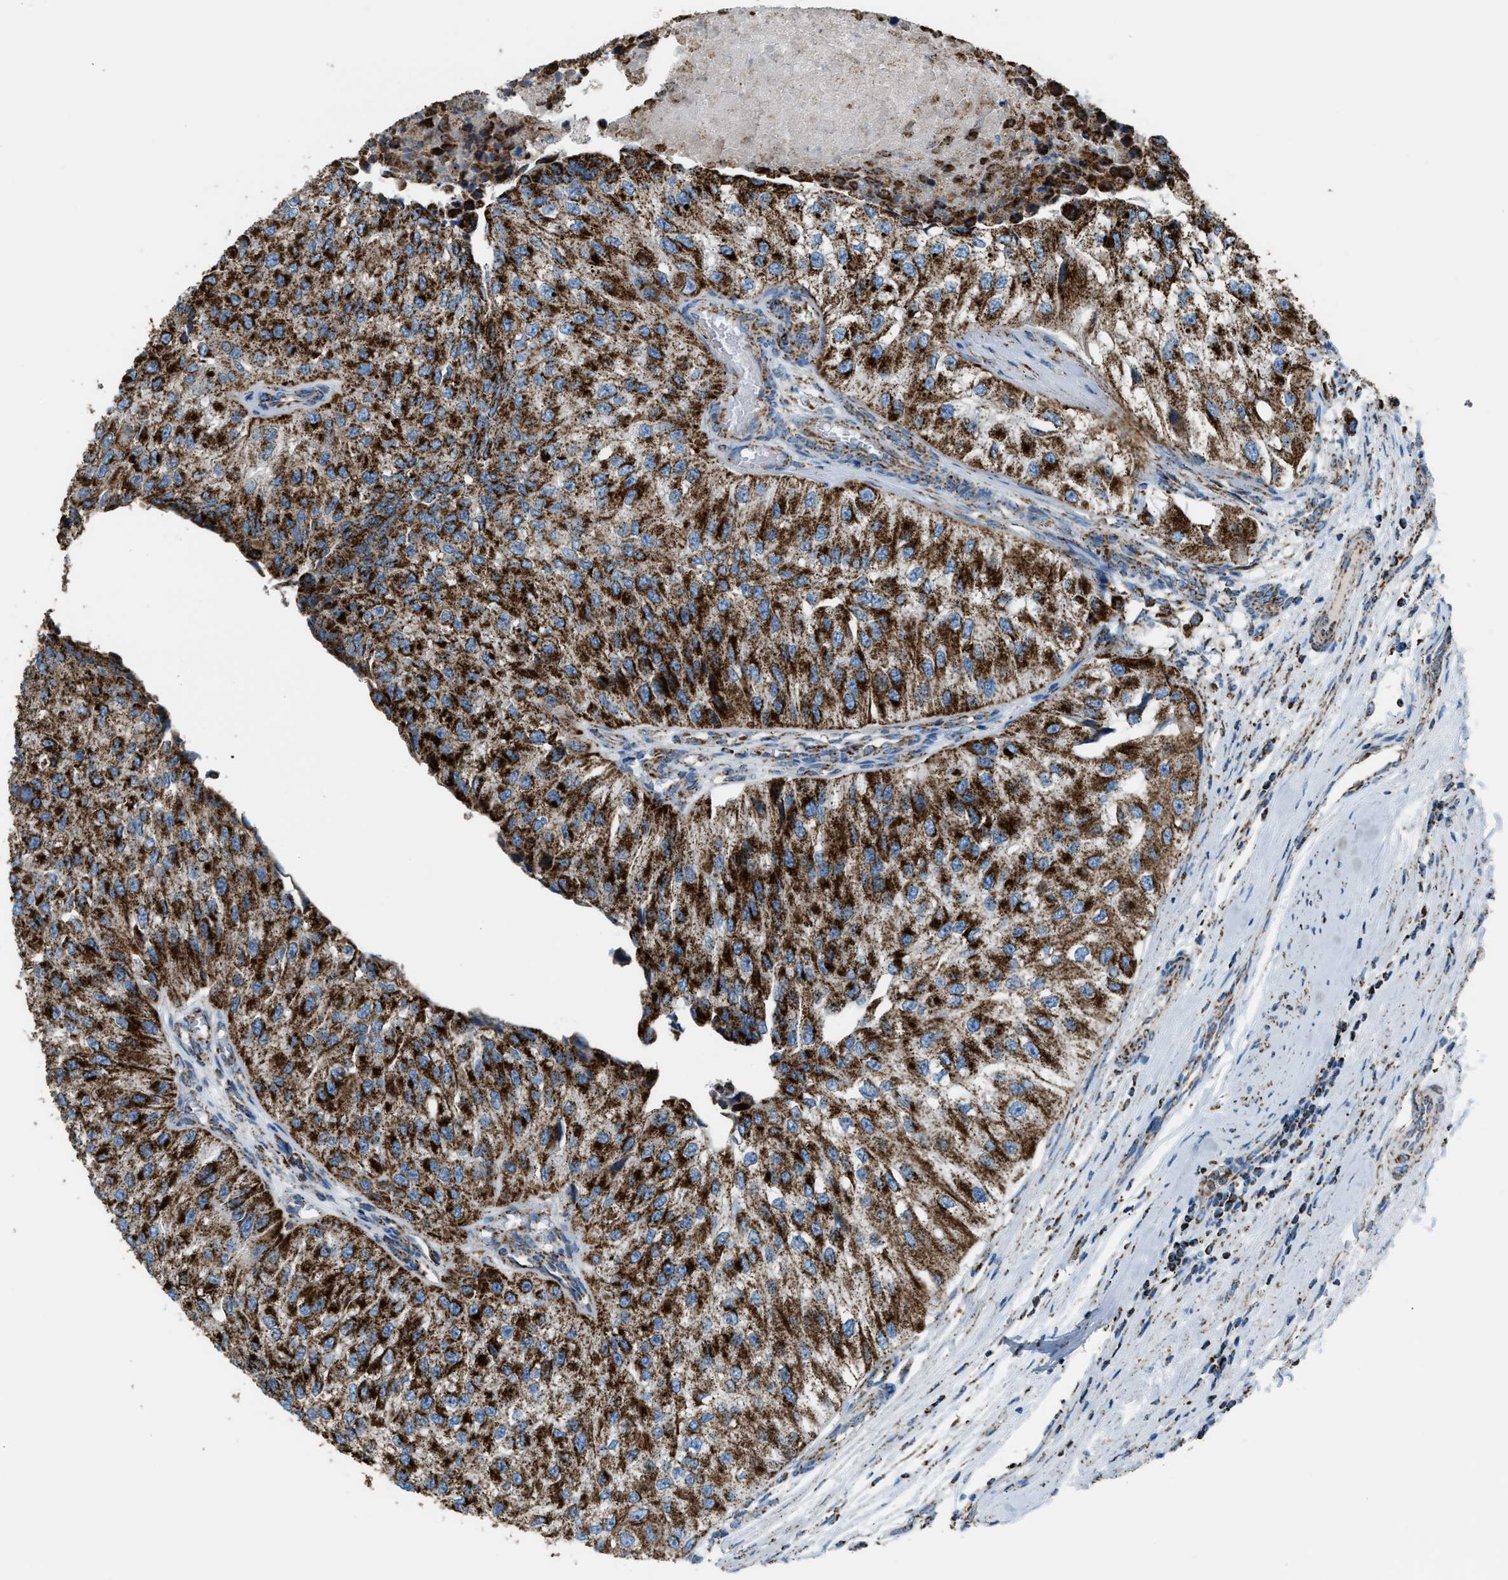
{"staining": {"intensity": "strong", "quantity": ">75%", "location": "cytoplasmic/membranous"}, "tissue": "urothelial cancer", "cell_type": "Tumor cells", "image_type": "cancer", "snomed": [{"axis": "morphology", "description": "Urothelial carcinoma, High grade"}, {"axis": "topography", "description": "Kidney"}, {"axis": "topography", "description": "Urinary bladder"}], "caption": "IHC image of neoplastic tissue: urothelial cancer stained using immunohistochemistry (IHC) demonstrates high levels of strong protein expression localized specifically in the cytoplasmic/membranous of tumor cells, appearing as a cytoplasmic/membranous brown color.", "gene": "MDH2", "patient": {"sex": "male", "age": 77}}